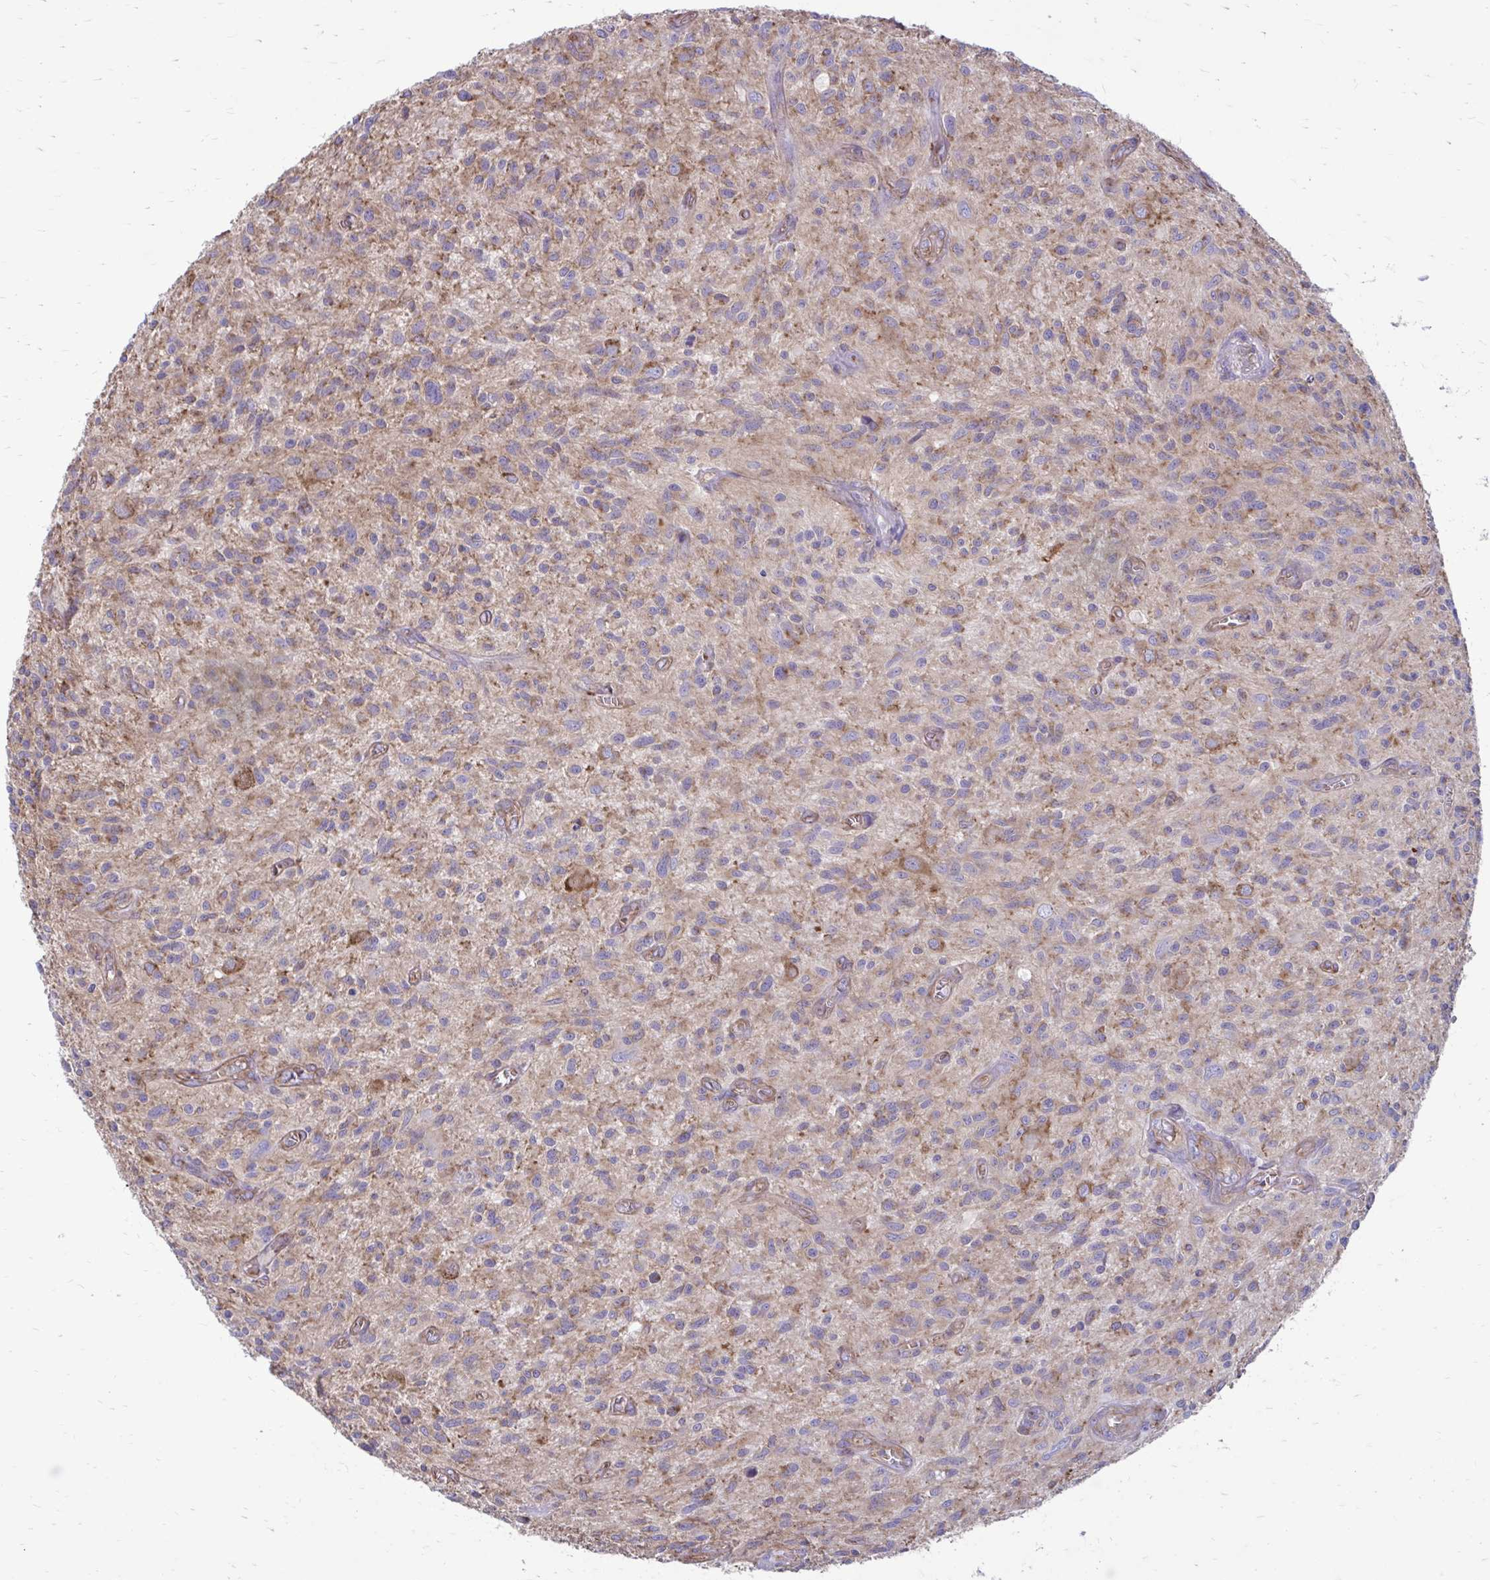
{"staining": {"intensity": "weak", "quantity": "<25%", "location": "cytoplasmic/membranous"}, "tissue": "glioma", "cell_type": "Tumor cells", "image_type": "cancer", "snomed": [{"axis": "morphology", "description": "Glioma, malignant, High grade"}, {"axis": "topography", "description": "Brain"}], "caption": "High magnification brightfield microscopy of malignant glioma (high-grade) stained with DAB (brown) and counterstained with hematoxylin (blue): tumor cells show no significant expression.", "gene": "CLTA", "patient": {"sex": "male", "age": 75}}